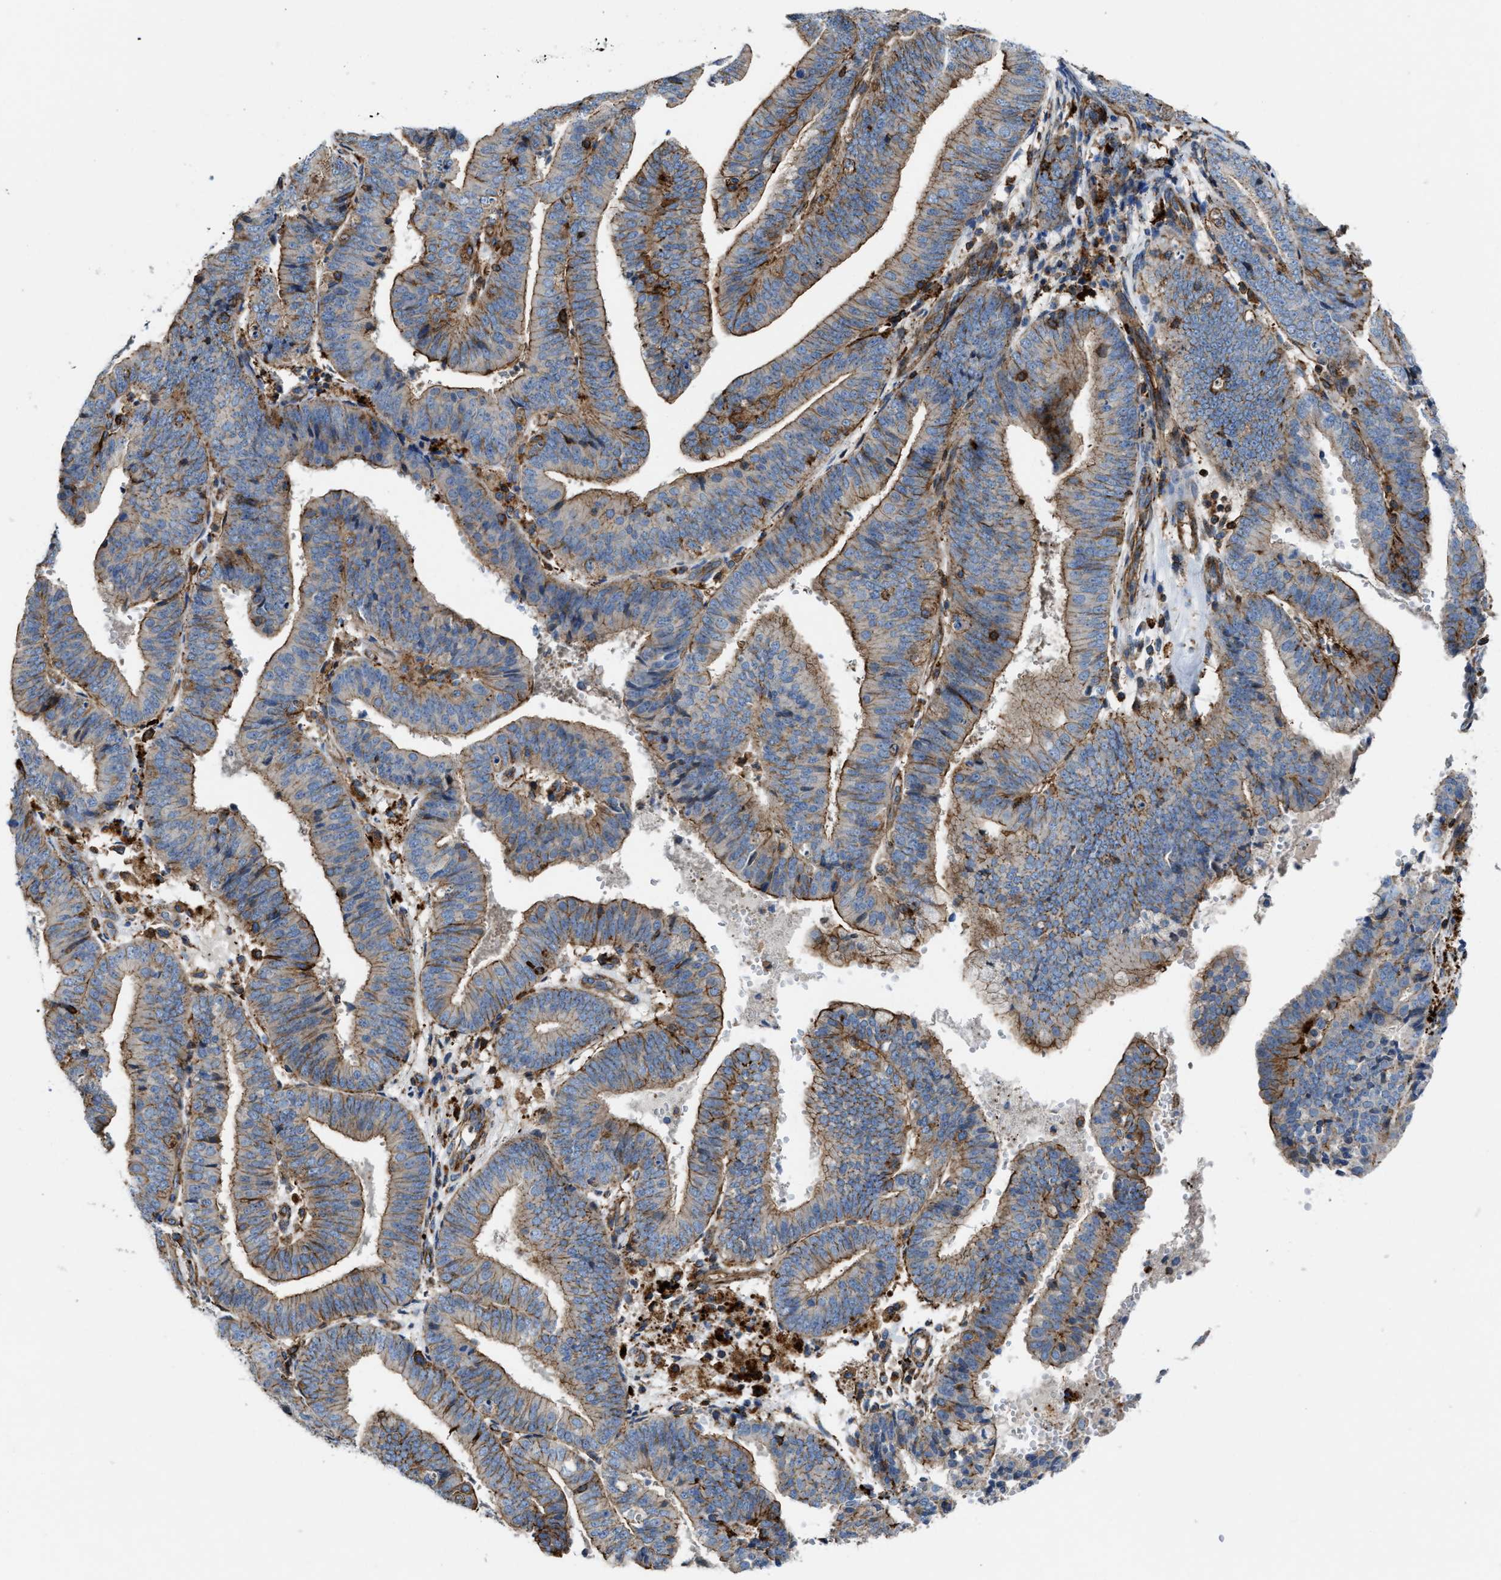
{"staining": {"intensity": "moderate", "quantity": ">75%", "location": "cytoplasmic/membranous"}, "tissue": "endometrial cancer", "cell_type": "Tumor cells", "image_type": "cancer", "snomed": [{"axis": "morphology", "description": "Adenocarcinoma, NOS"}, {"axis": "topography", "description": "Endometrium"}], "caption": "This is a histology image of immunohistochemistry (IHC) staining of endometrial cancer, which shows moderate staining in the cytoplasmic/membranous of tumor cells.", "gene": "AGPAT2", "patient": {"sex": "female", "age": 63}}